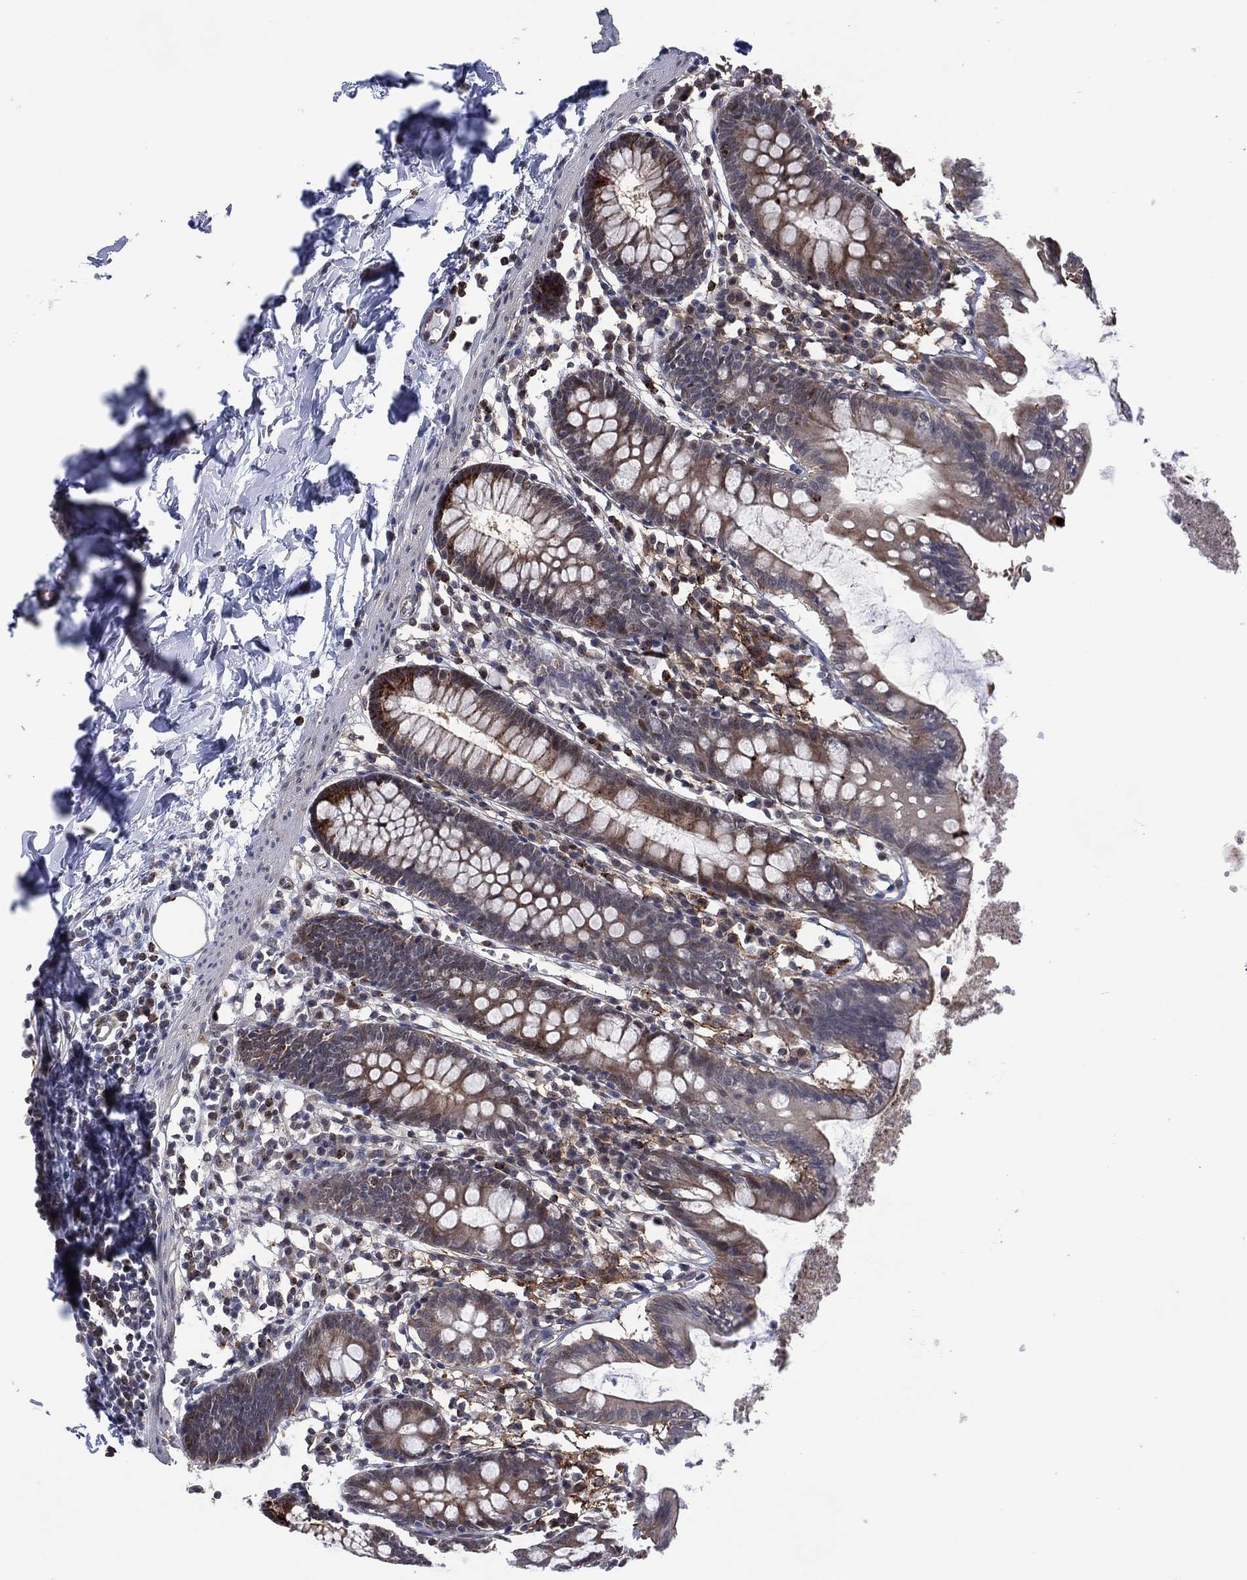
{"staining": {"intensity": "strong", "quantity": ">75%", "location": "cytoplasmic/membranous"}, "tissue": "small intestine", "cell_type": "Glandular cells", "image_type": "normal", "snomed": [{"axis": "morphology", "description": "Normal tissue, NOS"}, {"axis": "topography", "description": "Small intestine"}], "caption": "Immunohistochemistry of benign small intestine reveals high levels of strong cytoplasmic/membranous positivity in about >75% of glandular cells.", "gene": "DPP4", "patient": {"sex": "female", "age": 90}}